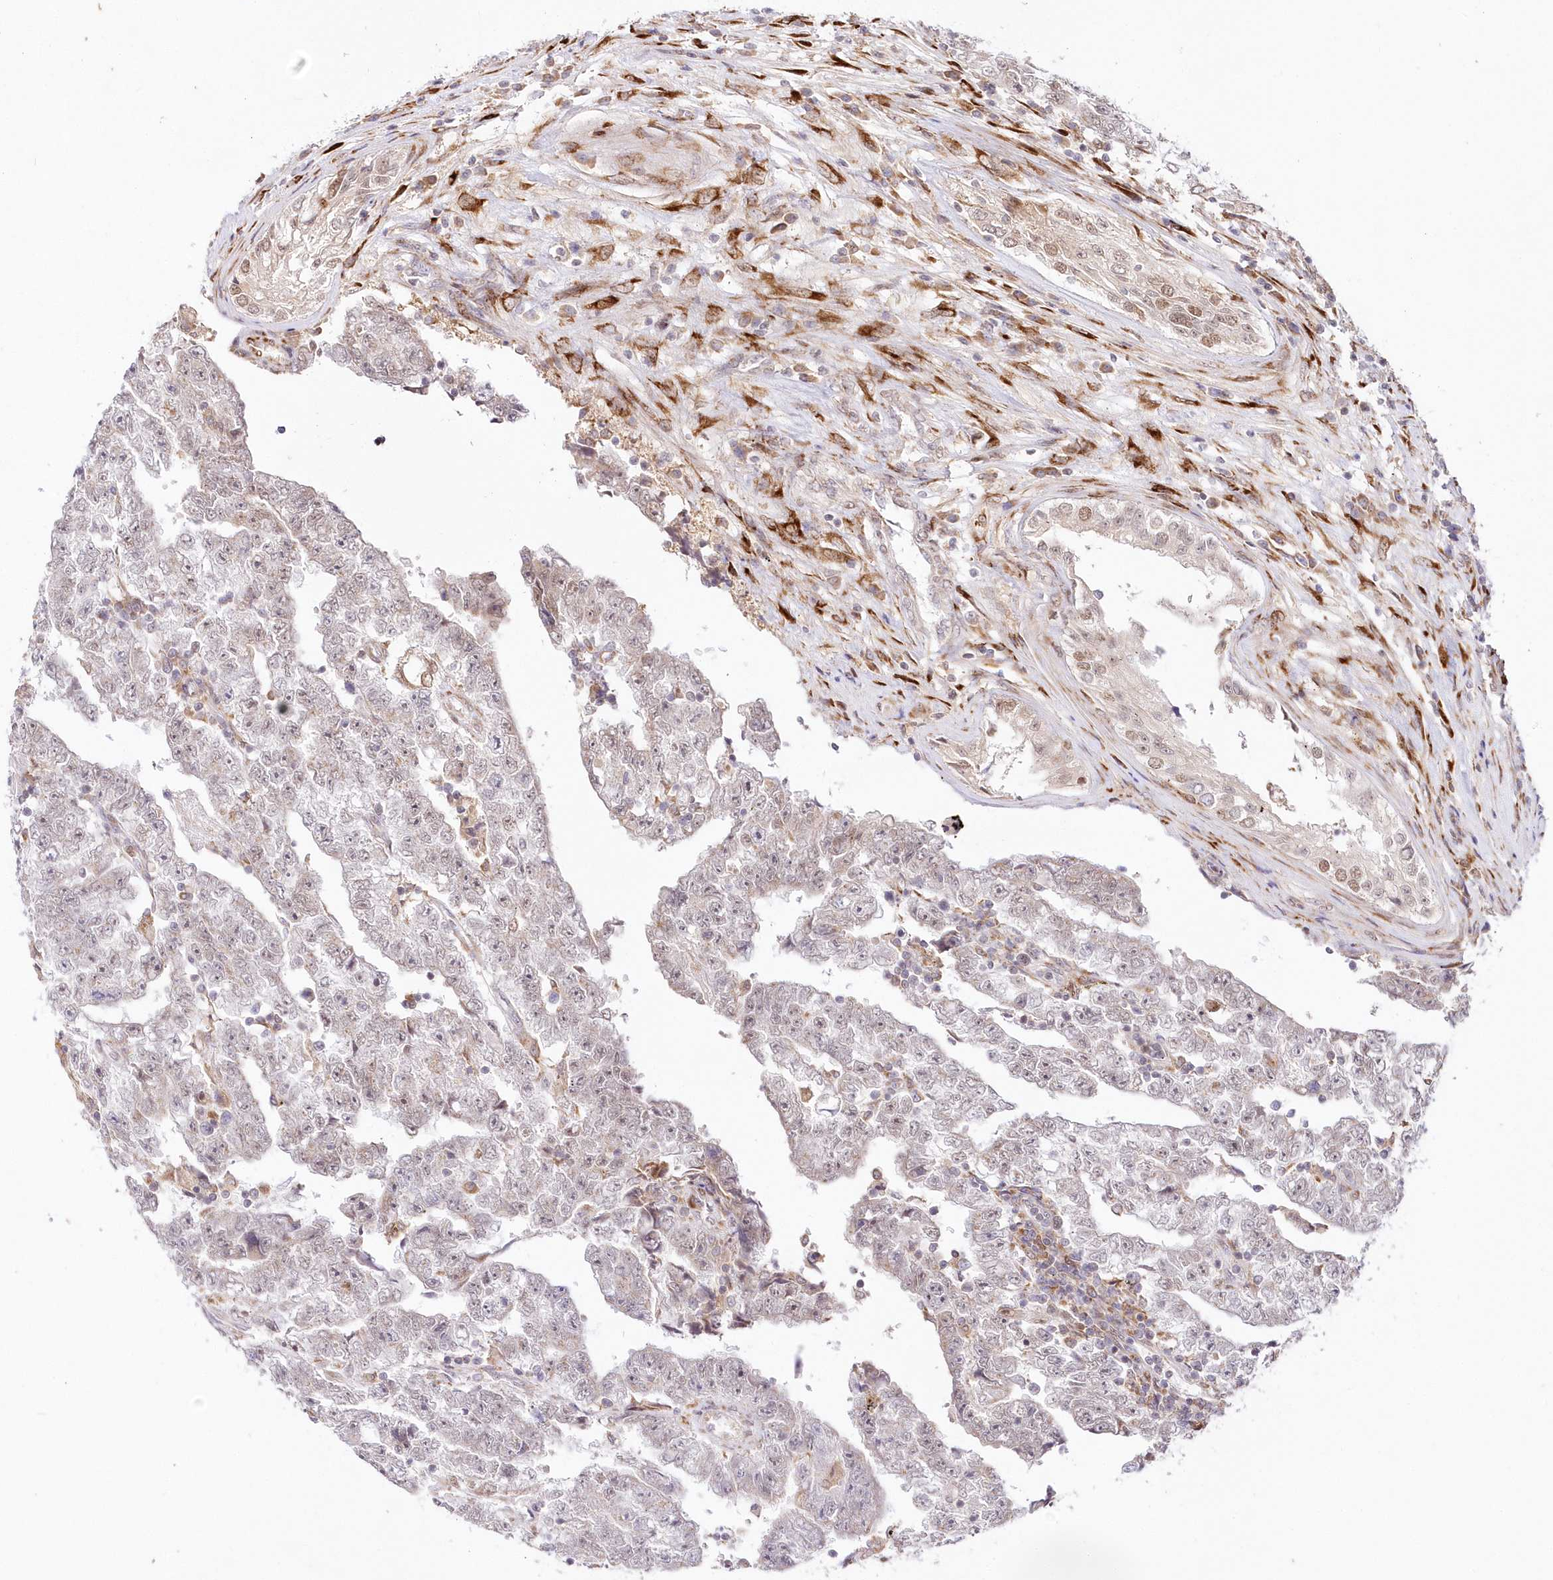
{"staining": {"intensity": "negative", "quantity": "none", "location": "none"}, "tissue": "testis cancer", "cell_type": "Tumor cells", "image_type": "cancer", "snomed": [{"axis": "morphology", "description": "Carcinoma, Embryonal, NOS"}, {"axis": "topography", "description": "Testis"}], "caption": "Tumor cells are negative for protein expression in human testis embryonal carcinoma.", "gene": "LDB1", "patient": {"sex": "male", "age": 25}}